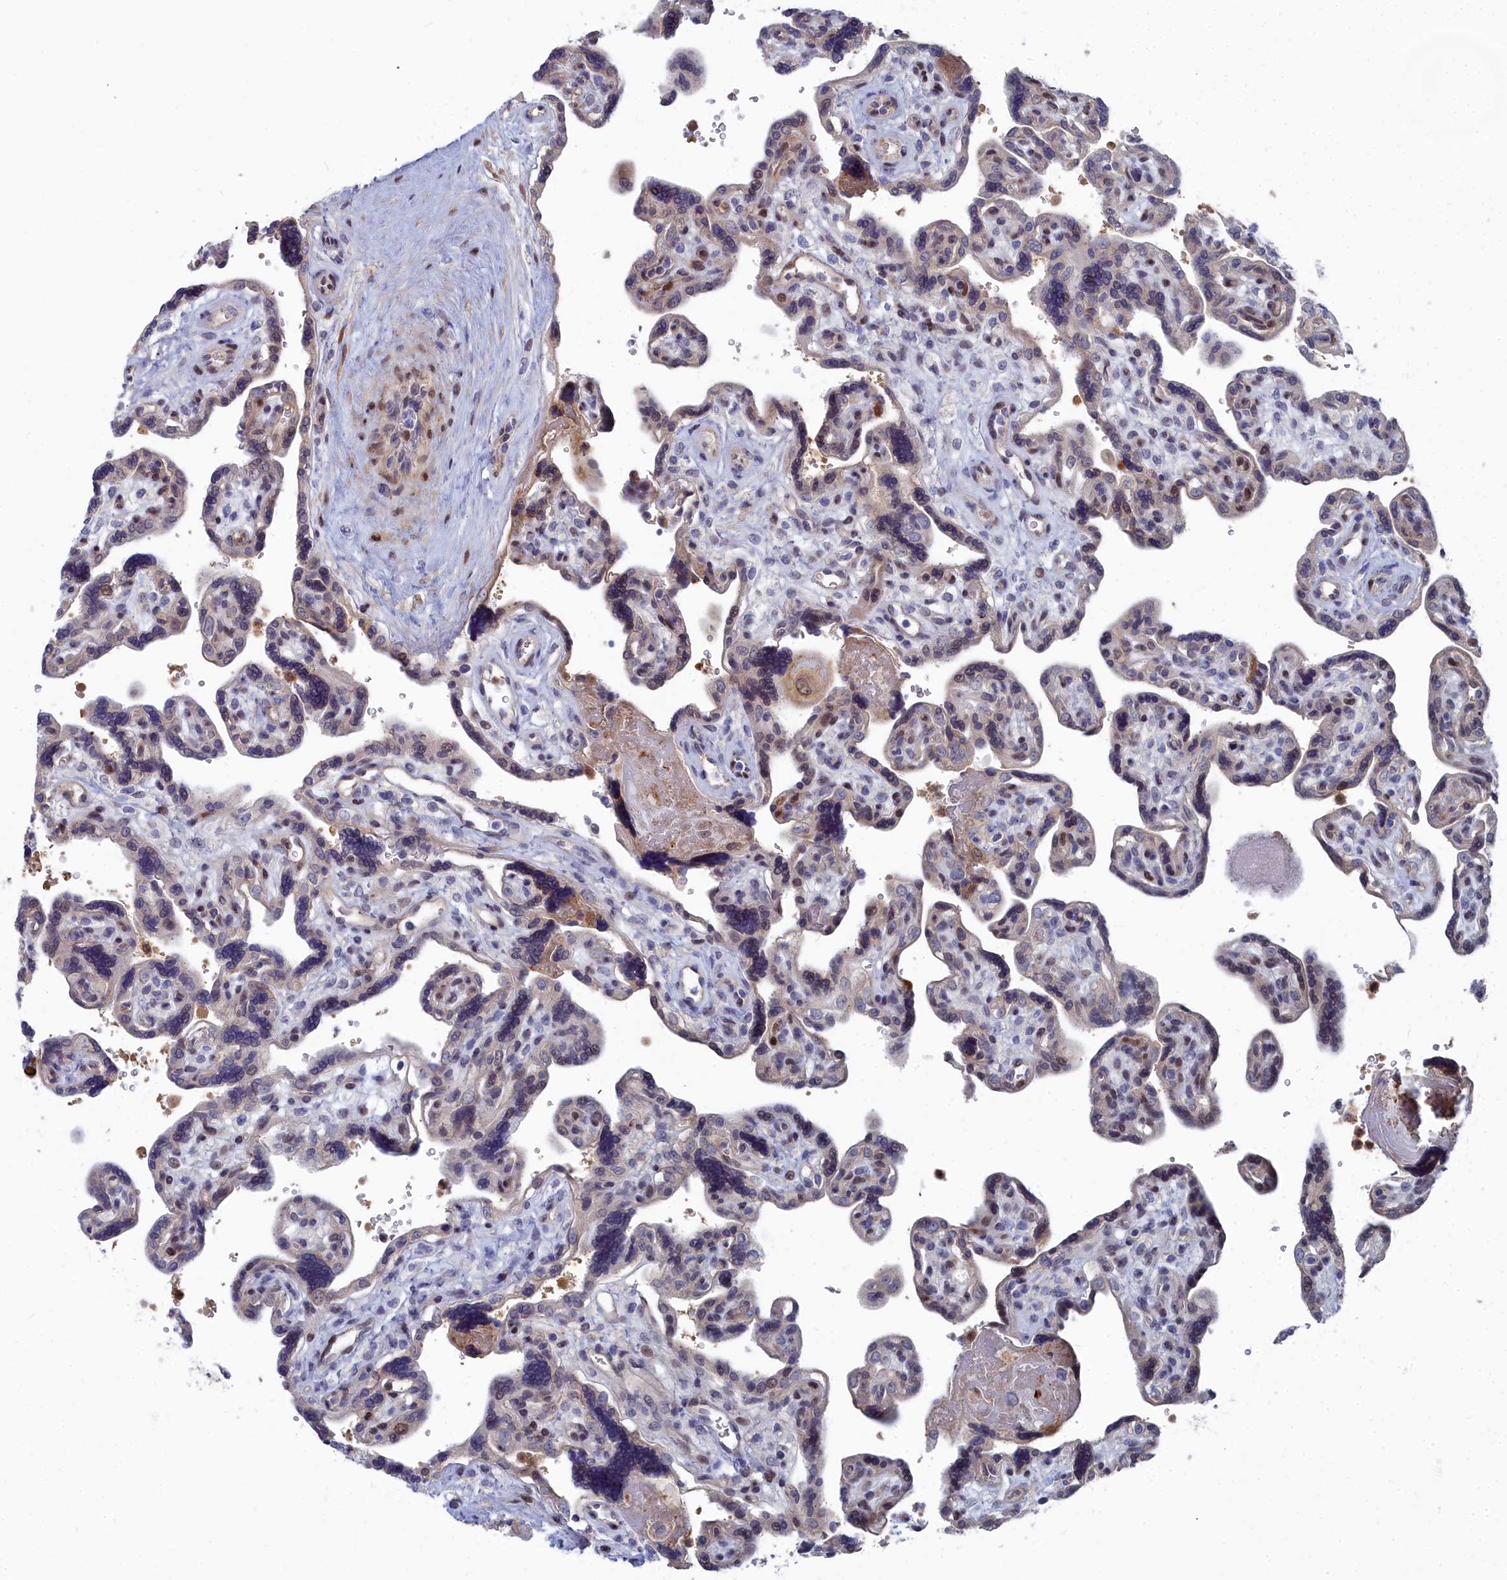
{"staining": {"intensity": "weak", "quantity": "25%-75%", "location": "cytoplasmic/membranous,nuclear"}, "tissue": "placenta", "cell_type": "Trophoblastic cells", "image_type": "normal", "snomed": [{"axis": "morphology", "description": "Normal tissue, NOS"}, {"axis": "topography", "description": "Placenta"}], "caption": "The histopathology image reveals immunohistochemical staining of normal placenta. There is weak cytoplasmic/membranous,nuclear staining is seen in about 25%-75% of trophoblastic cells.", "gene": "RPS27A", "patient": {"sex": "female", "age": 39}}